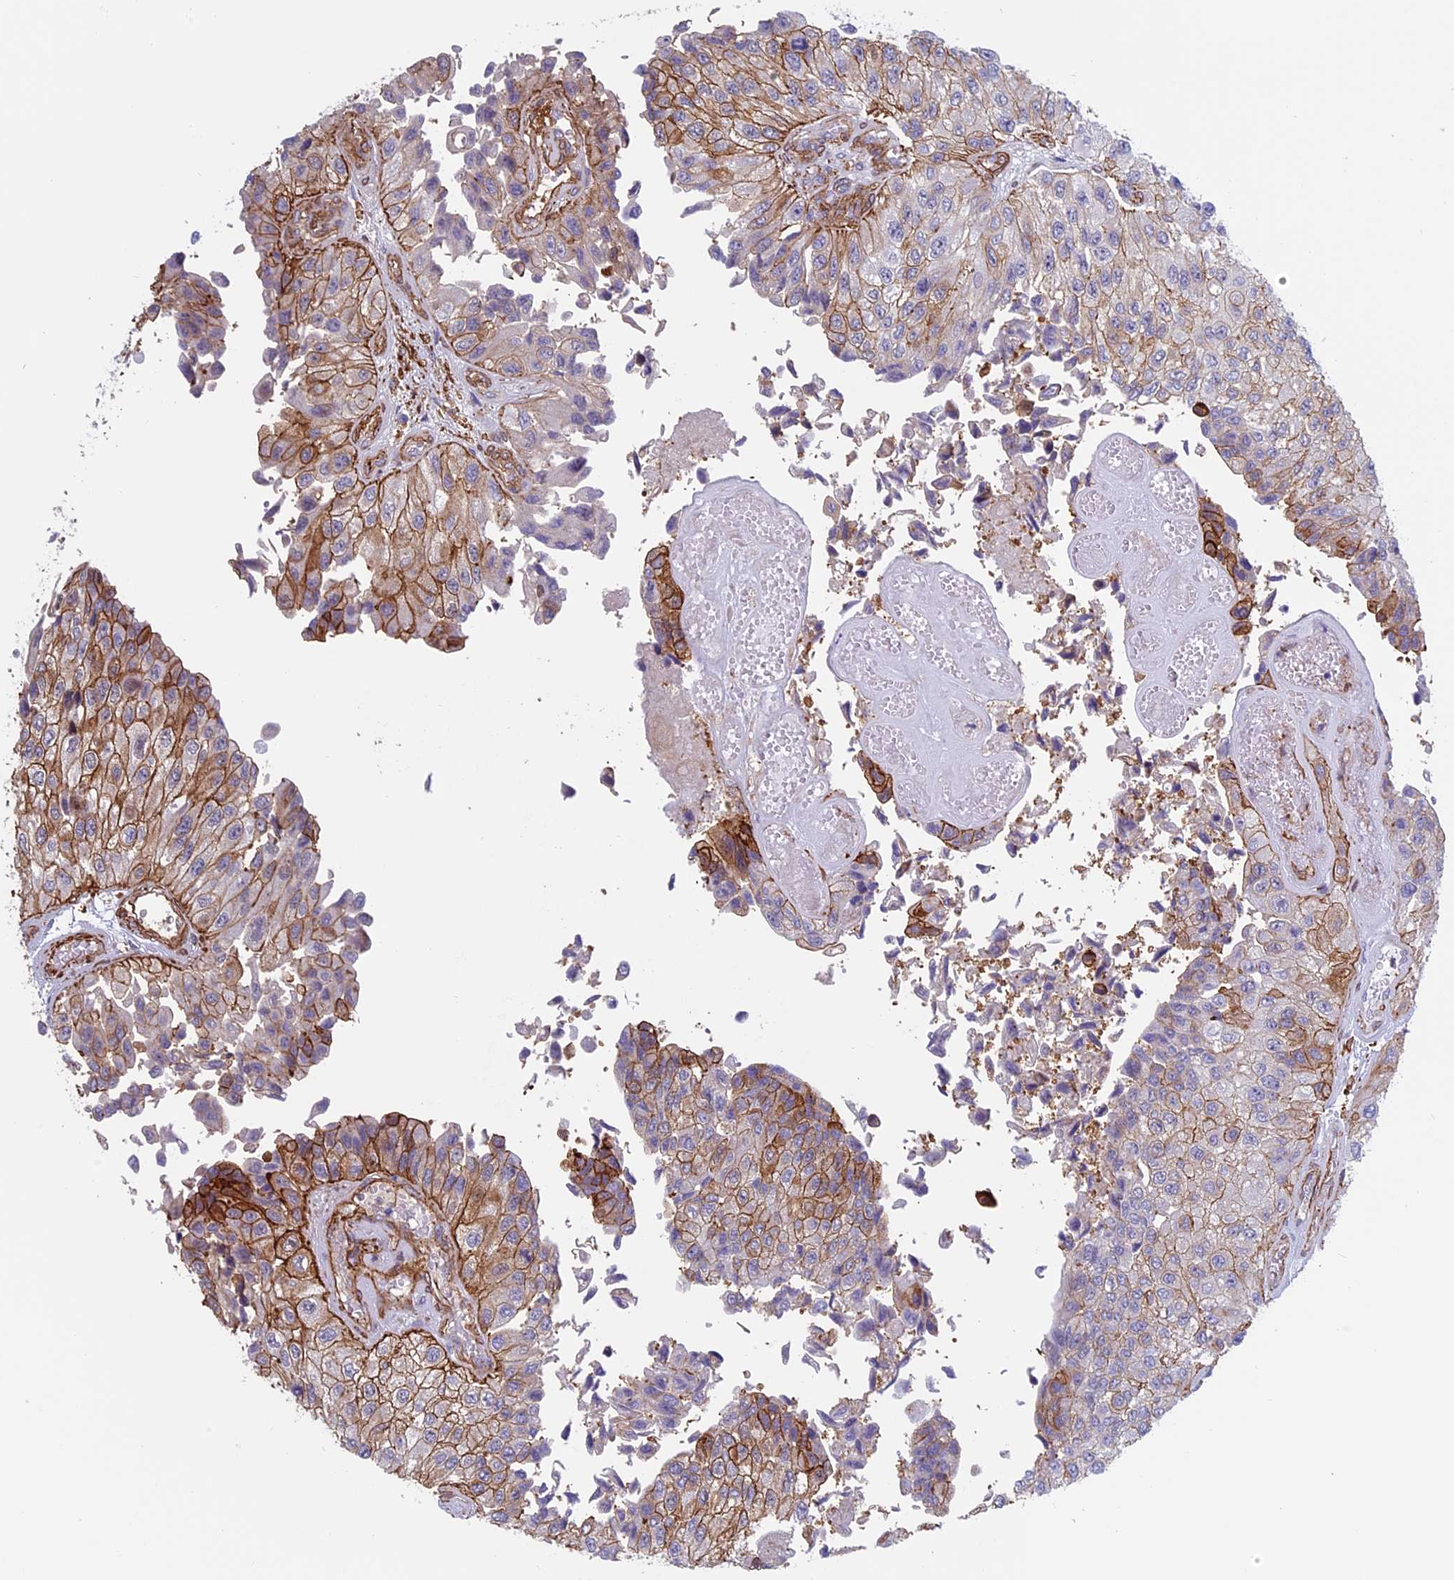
{"staining": {"intensity": "strong", "quantity": "25%-75%", "location": "cytoplasmic/membranous"}, "tissue": "urothelial cancer", "cell_type": "Tumor cells", "image_type": "cancer", "snomed": [{"axis": "morphology", "description": "Urothelial carcinoma, High grade"}, {"axis": "topography", "description": "Kidney"}, {"axis": "topography", "description": "Urinary bladder"}], "caption": "Urothelial carcinoma (high-grade) tissue exhibits strong cytoplasmic/membranous expression in approximately 25%-75% of tumor cells (DAB (3,3'-diaminobenzidine) IHC, brown staining for protein, blue staining for nuclei).", "gene": "ANGPTL2", "patient": {"sex": "male", "age": 77}}